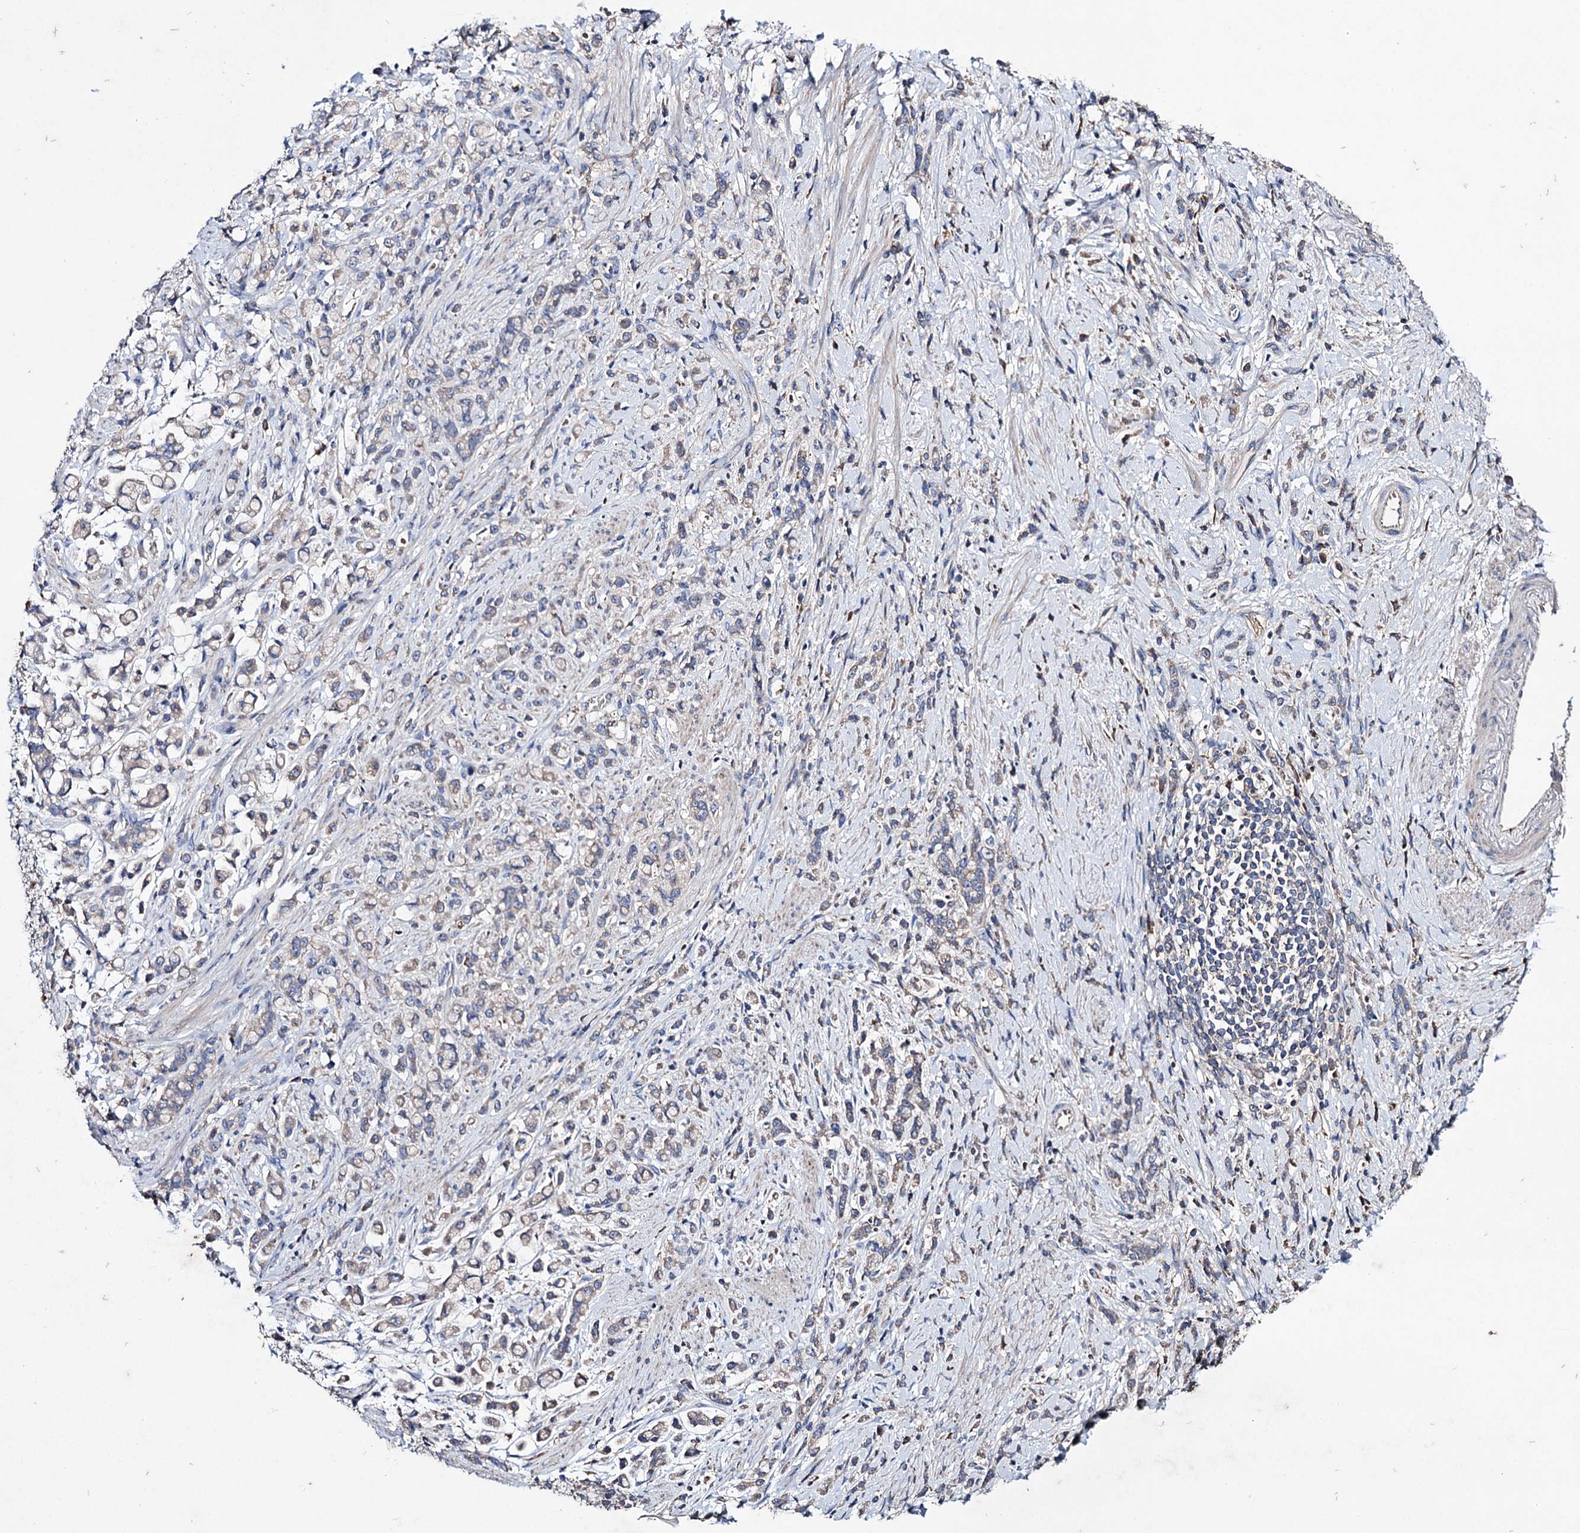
{"staining": {"intensity": "negative", "quantity": "none", "location": "none"}, "tissue": "stomach cancer", "cell_type": "Tumor cells", "image_type": "cancer", "snomed": [{"axis": "morphology", "description": "Adenocarcinoma, NOS"}, {"axis": "topography", "description": "Stomach"}], "caption": "An immunohistochemistry (IHC) histopathology image of stomach cancer is shown. There is no staining in tumor cells of stomach cancer.", "gene": "CLPB", "patient": {"sex": "female", "age": 60}}